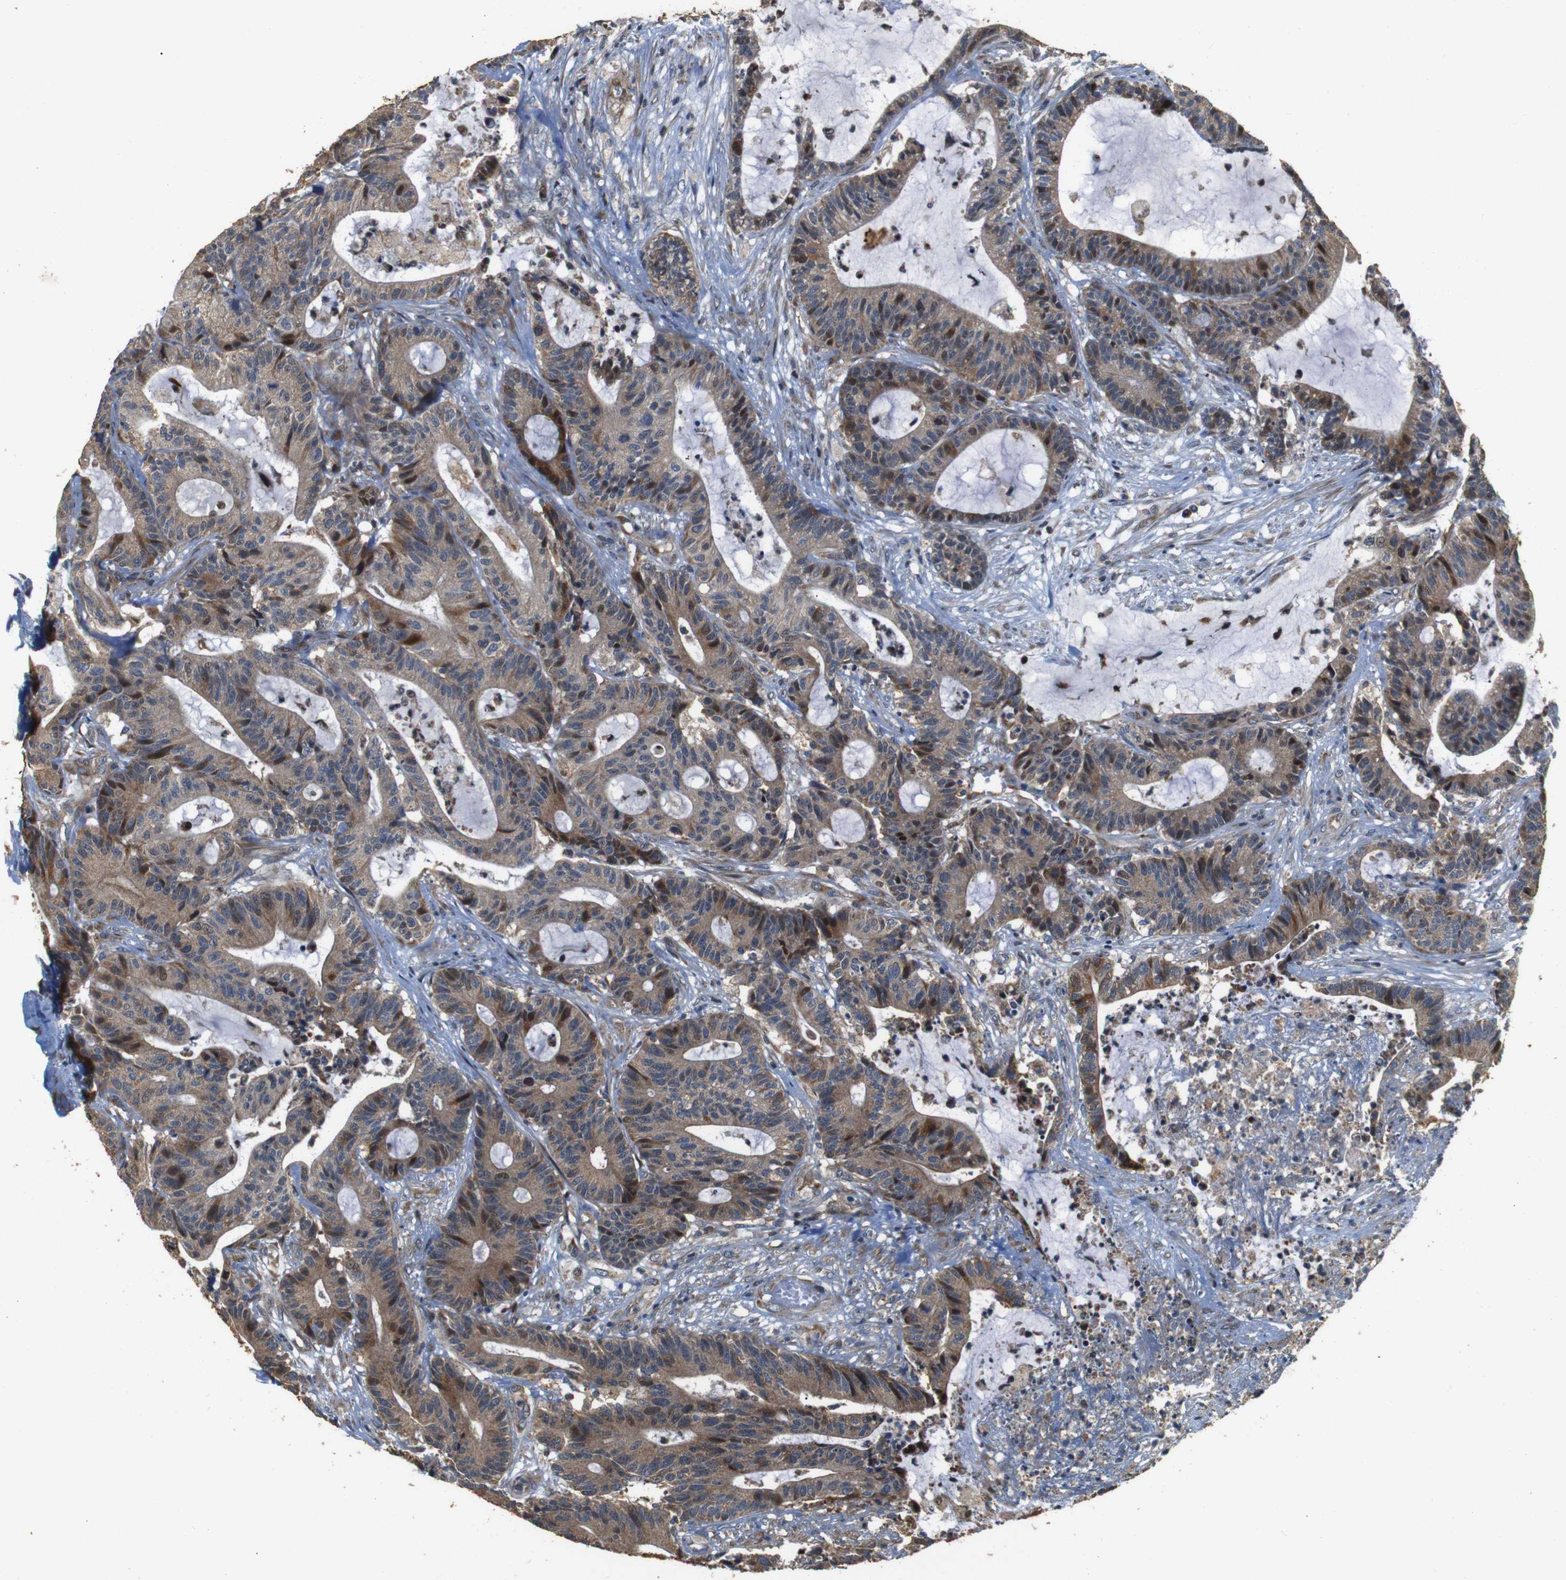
{"staining": {"intensity": "moderate", "quantity": "25%-75%", "location": "cytoplasmic/membranous,nuclear"}, "tissue": "colorectal cancer", "cell_type": "Tumor cells", "image_type": "cancer", "snomed": [{"axis": "morphology", "description": "Adenocarcinoma, NOS"}, {"axis": "topography", "description": "Colon"}], "caption": "Immunohistochemical staining of human adenocarcinoma (colorectal) reveals moderate cytoplasmic/membranous and nuclear protein positivity in about 25%-75% of tumor cells.", "gene": "SNN", "patient": {"sex": "female", "age": 84}}